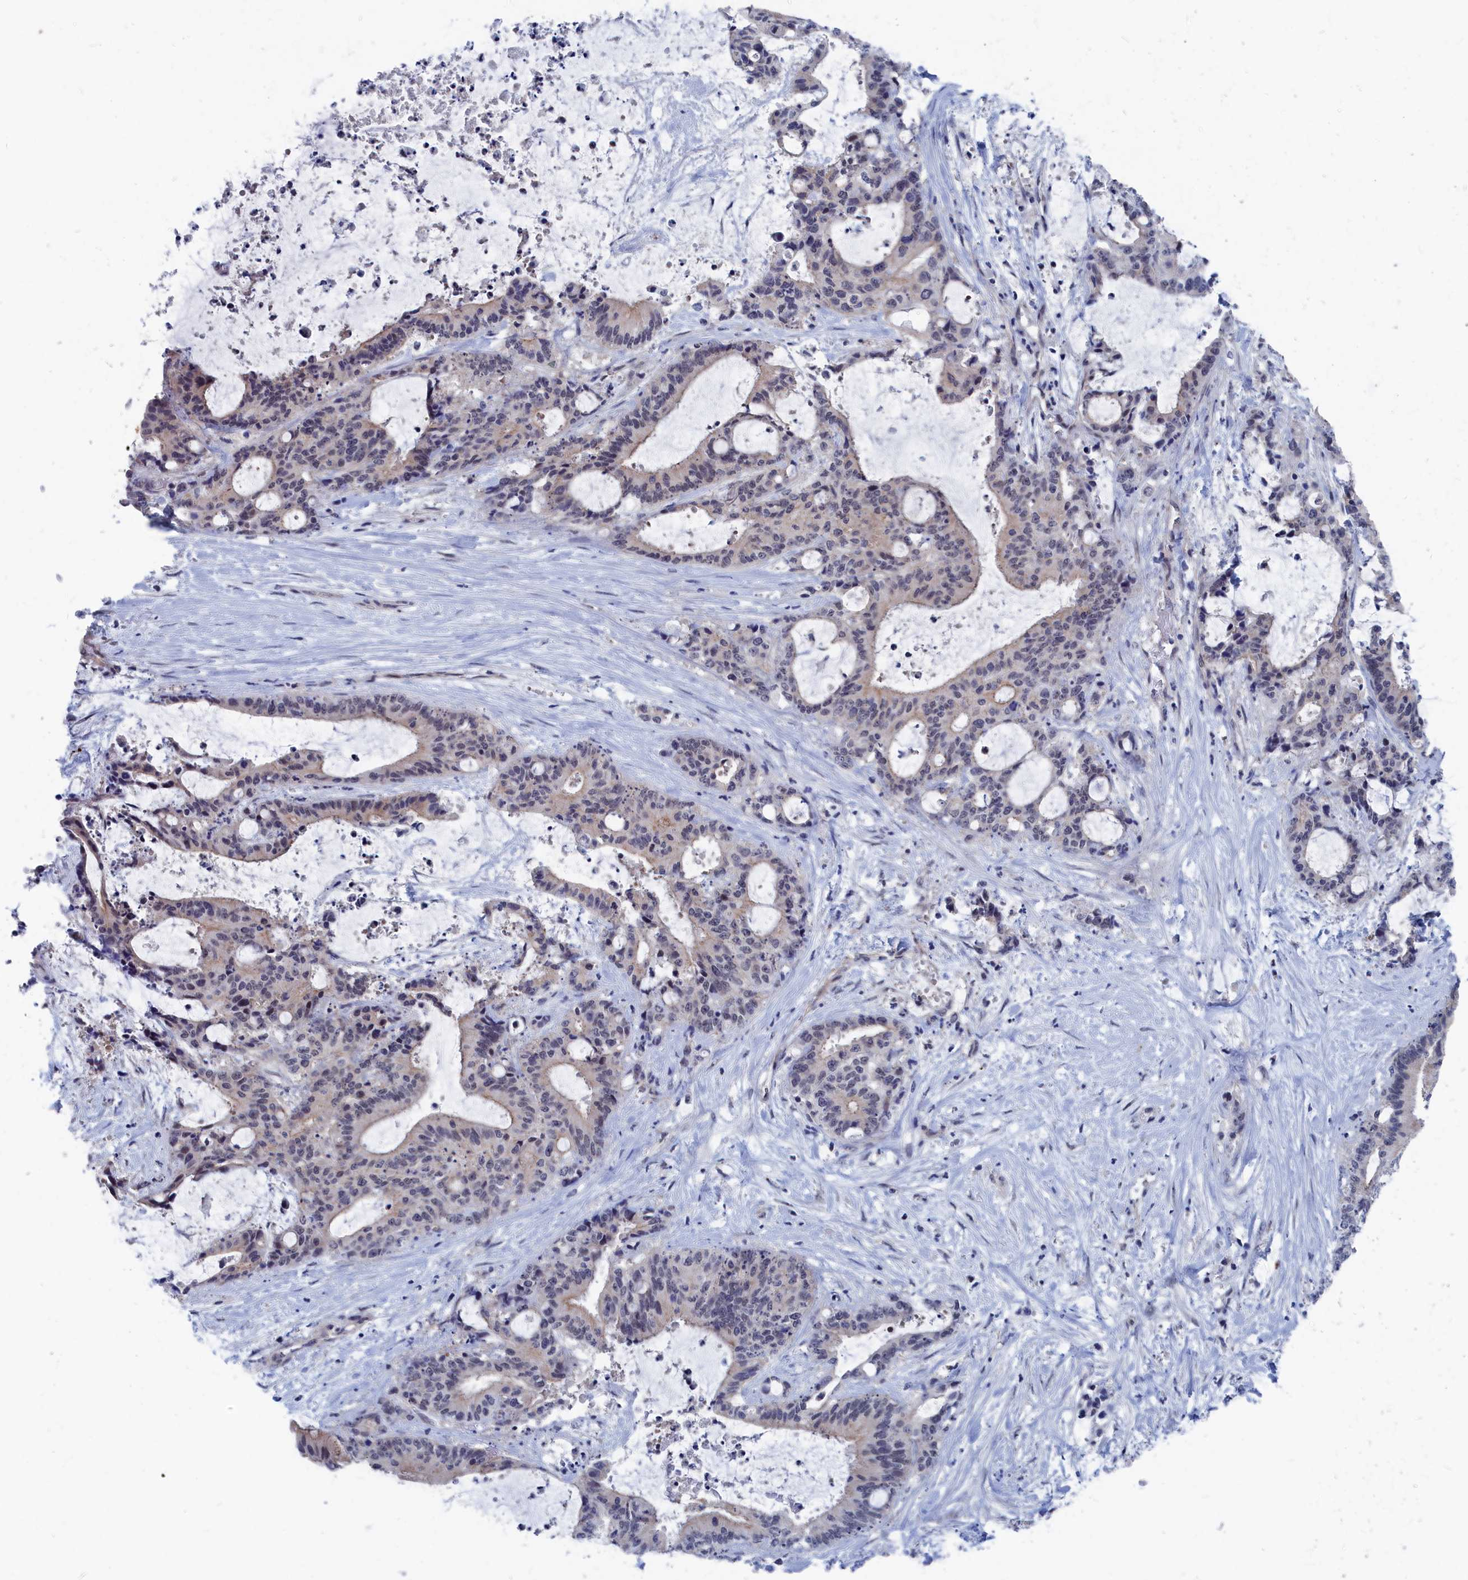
{"staining": {"intensity": "weak", "quantity": "<25%", "location": "cytoplasmic/membranous"}, "tissue": "liver cancer", "cell_type": "Tumor cells", "image_type": "cancer", "snomed": [{"axis": "morphology", "description": "Normal tissue, NOS"}, {"axis": "morphology", "description": "Cholangiocarcinoma"}, {"axis": "topography", "description": "Liver"}, {"axis": "topography", "description": "Peripheral nerve tissue"}], "caption": "The IHC photomicrograph has no significant staining in tumor cells of liver cholangiocarcinoma tissue.", "gene": "MARCHF3", "patient": {"sex": "female", "age": 73}}